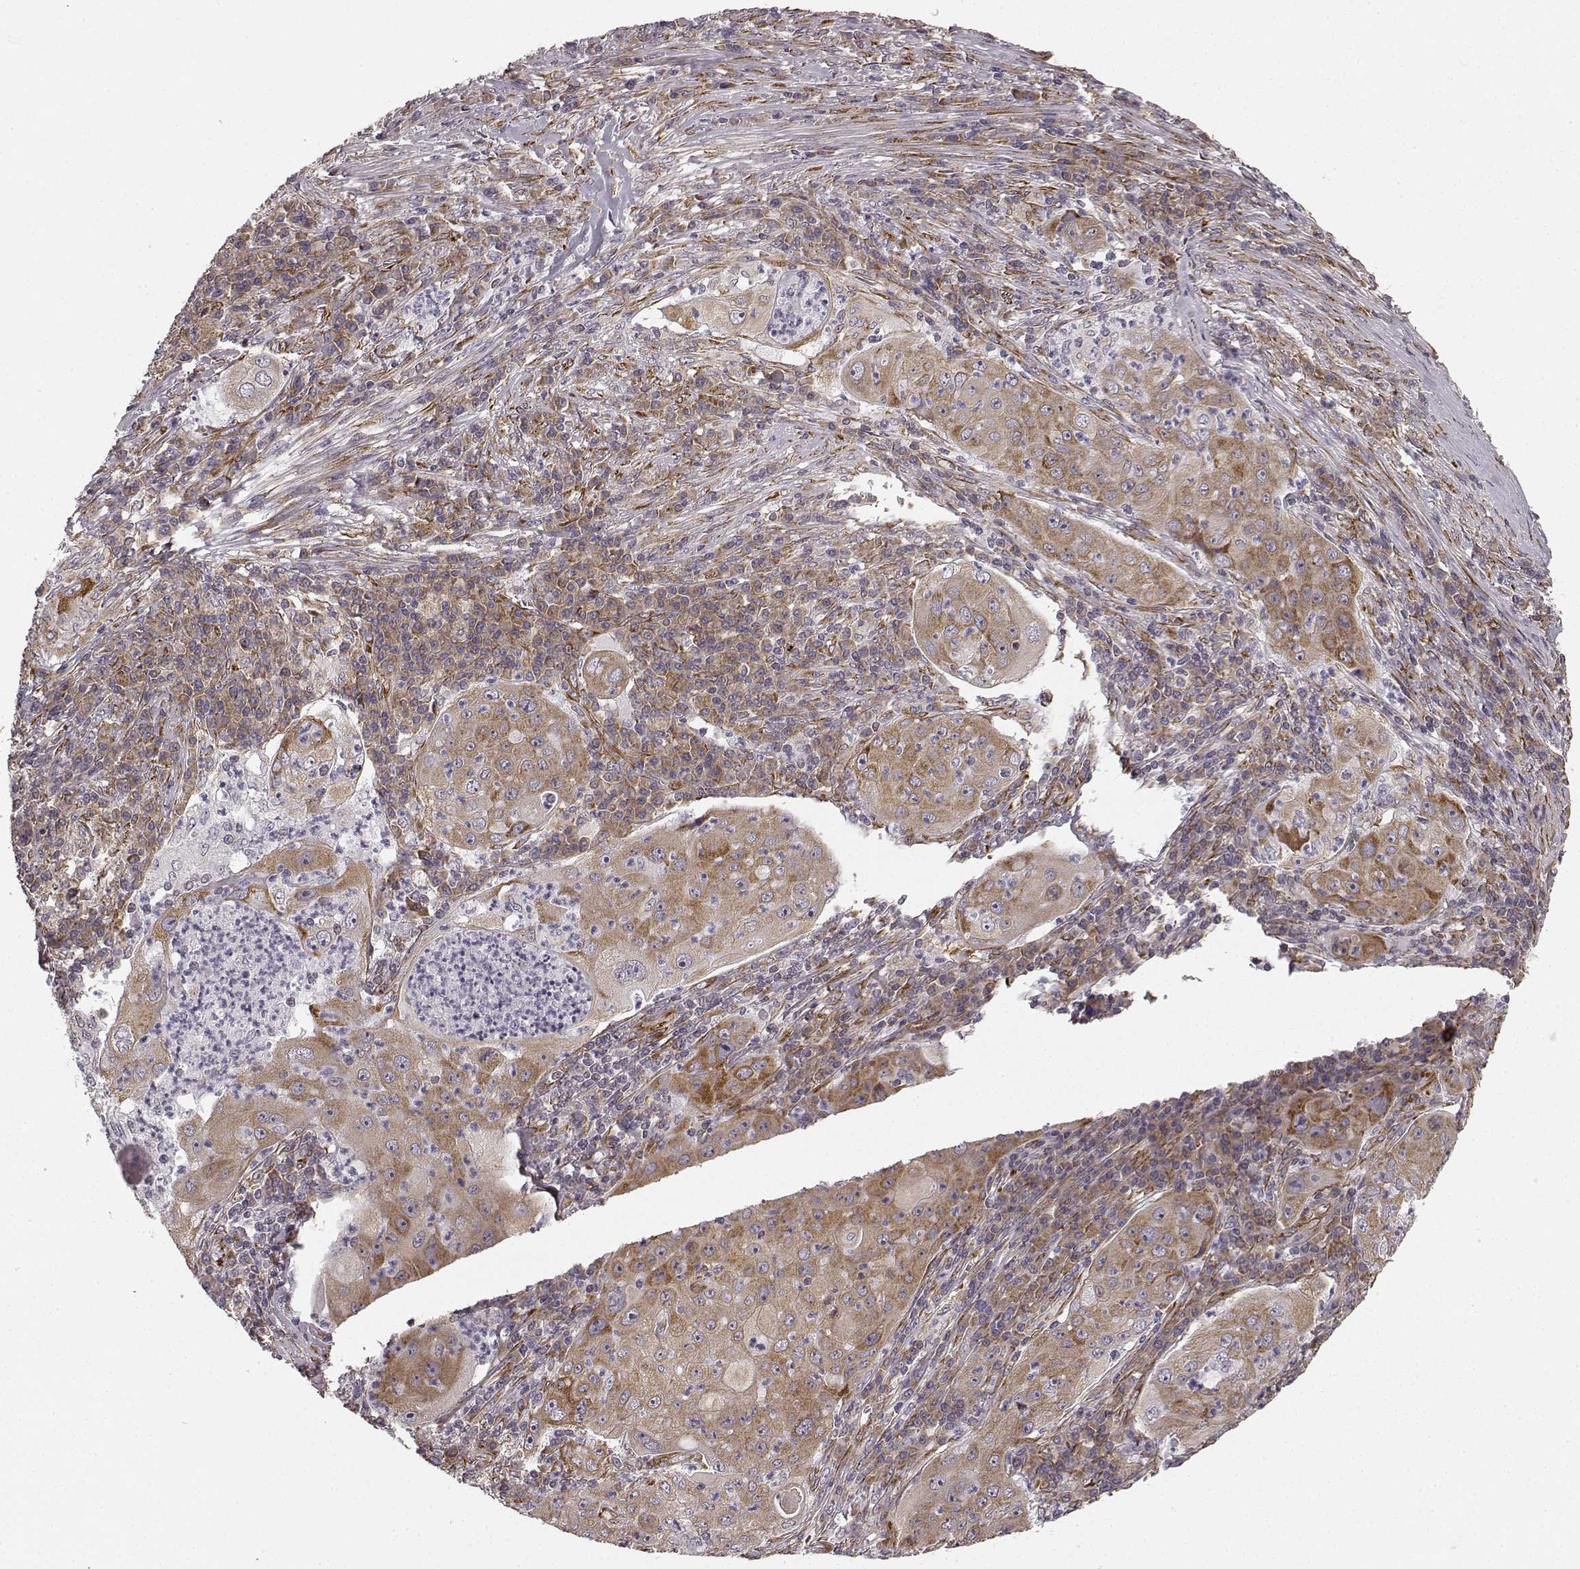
{"staining": {"intensity": "weak", "quantity": ">75%", "location": "cytoplasmic/membranous"}, "tissue": "lung cancer", "cell_type": "Tumor cells", "image_type": "cancer", "snomed": [{"axis": "morphology", "description": "Squamous cell carcinoma, NOS"}, {"axis": "topography", "description": "Lung"}], "caption": "Lung cancer tissue shows weak cytoplasmic/membranous positivity in approximately >75% of tumor cells, visualized by immunohistochemistry.", "gene": "TMEM14A", "patient": {"sex": "female", "age": 59}}